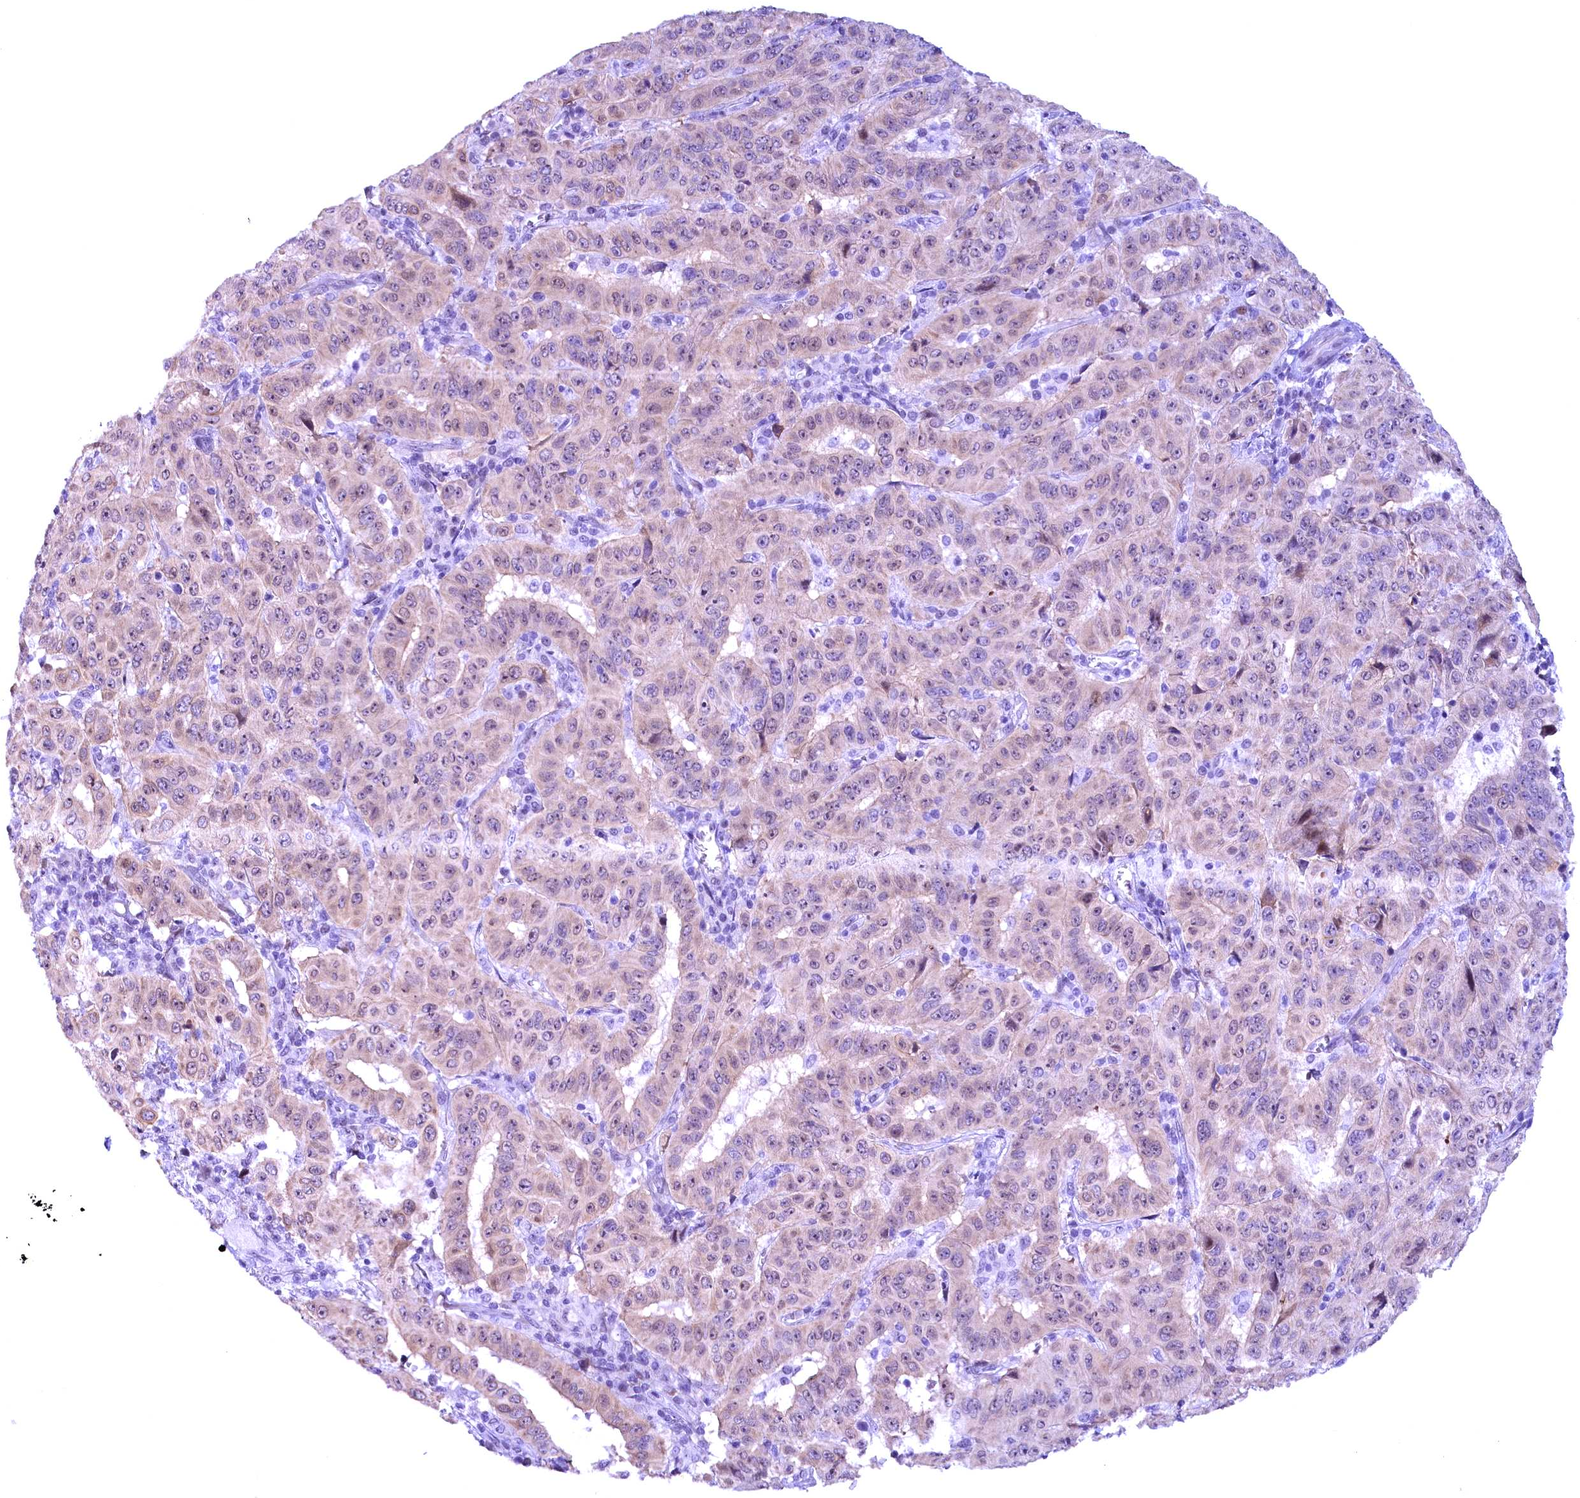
{"staining": {"intensity": "weak", "quantity": "<25%", "location": "cytoplasmic/membranous"}, "tissue": "pancreatic cancer", "cell_type": "Tumor cells", "image_type": "cancer", "snomed": [{"axis": "morphology", "description": "Adenocarcinoma, NOS"}, {"axis": "topography", "description": "Pancreas"}], "caption": "A micrograph of pancreatic cancer stained for a protein demonstrates no brown staining in tumor cells.", "gene": "CCDC106", "patient": {"sex": "male", "age": 63}}